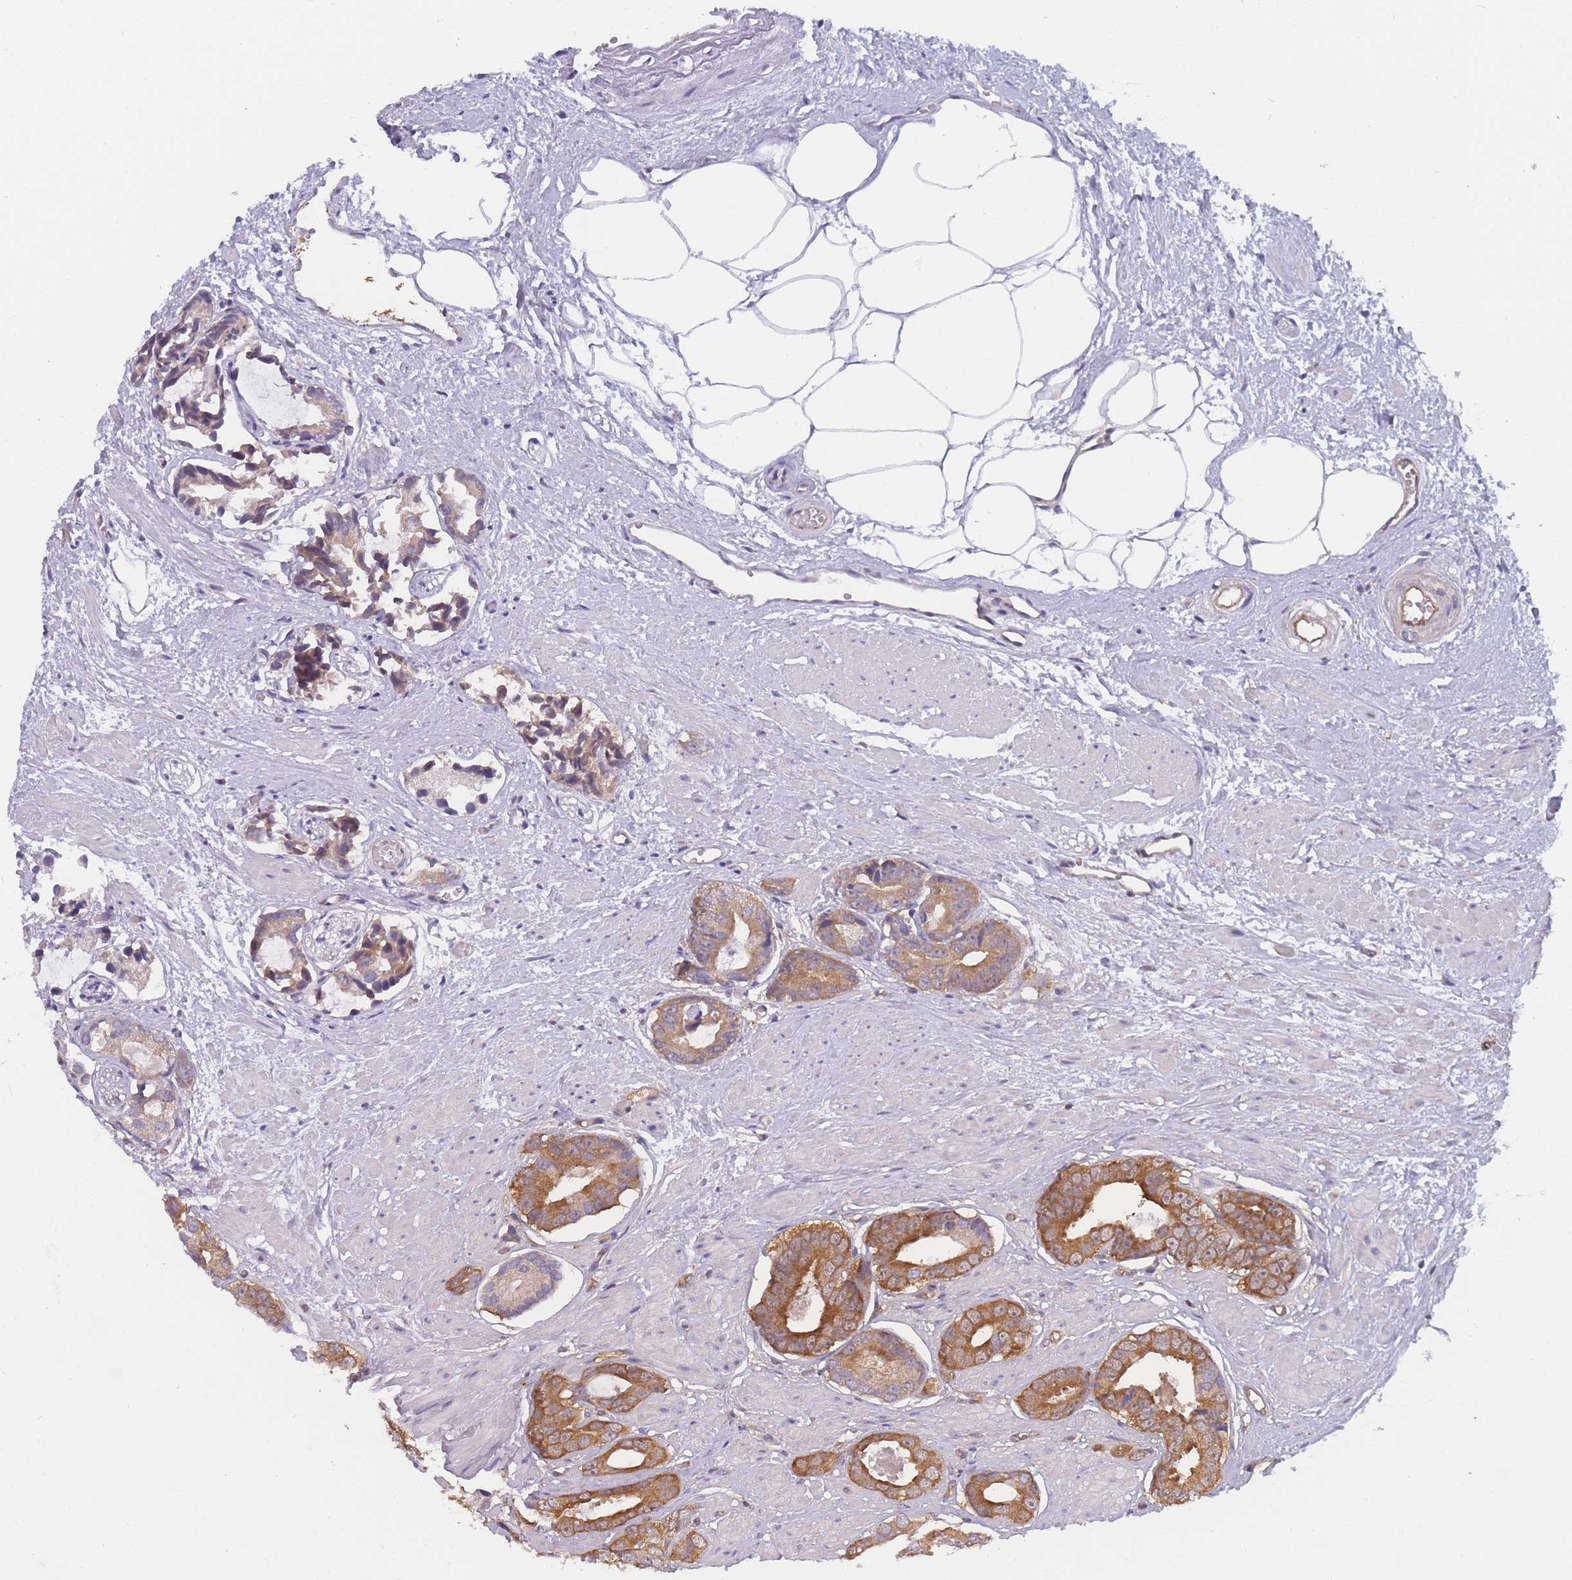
{"staining": {"intensity": "moderate", "quantity": ">75%", "location": "cytoplasmic/membranous"}, "tissue": "prostate cancer", "cell_type": "Tumor cells", "image_type": "cancer", "snomed": [{"axis": "morphology", "description": "Adenocarcinoma, Low grade"}, {"axis": "topography", "description": "Prostate"}], "caption": "Human prostate cancer stained for a protein (brown) exhibits moderate cytoplasmic/membranous positive staining in about >75% of tumor cells.", "gene": "MRPS18B", "patient": {"sex": "male", "age": 64}}